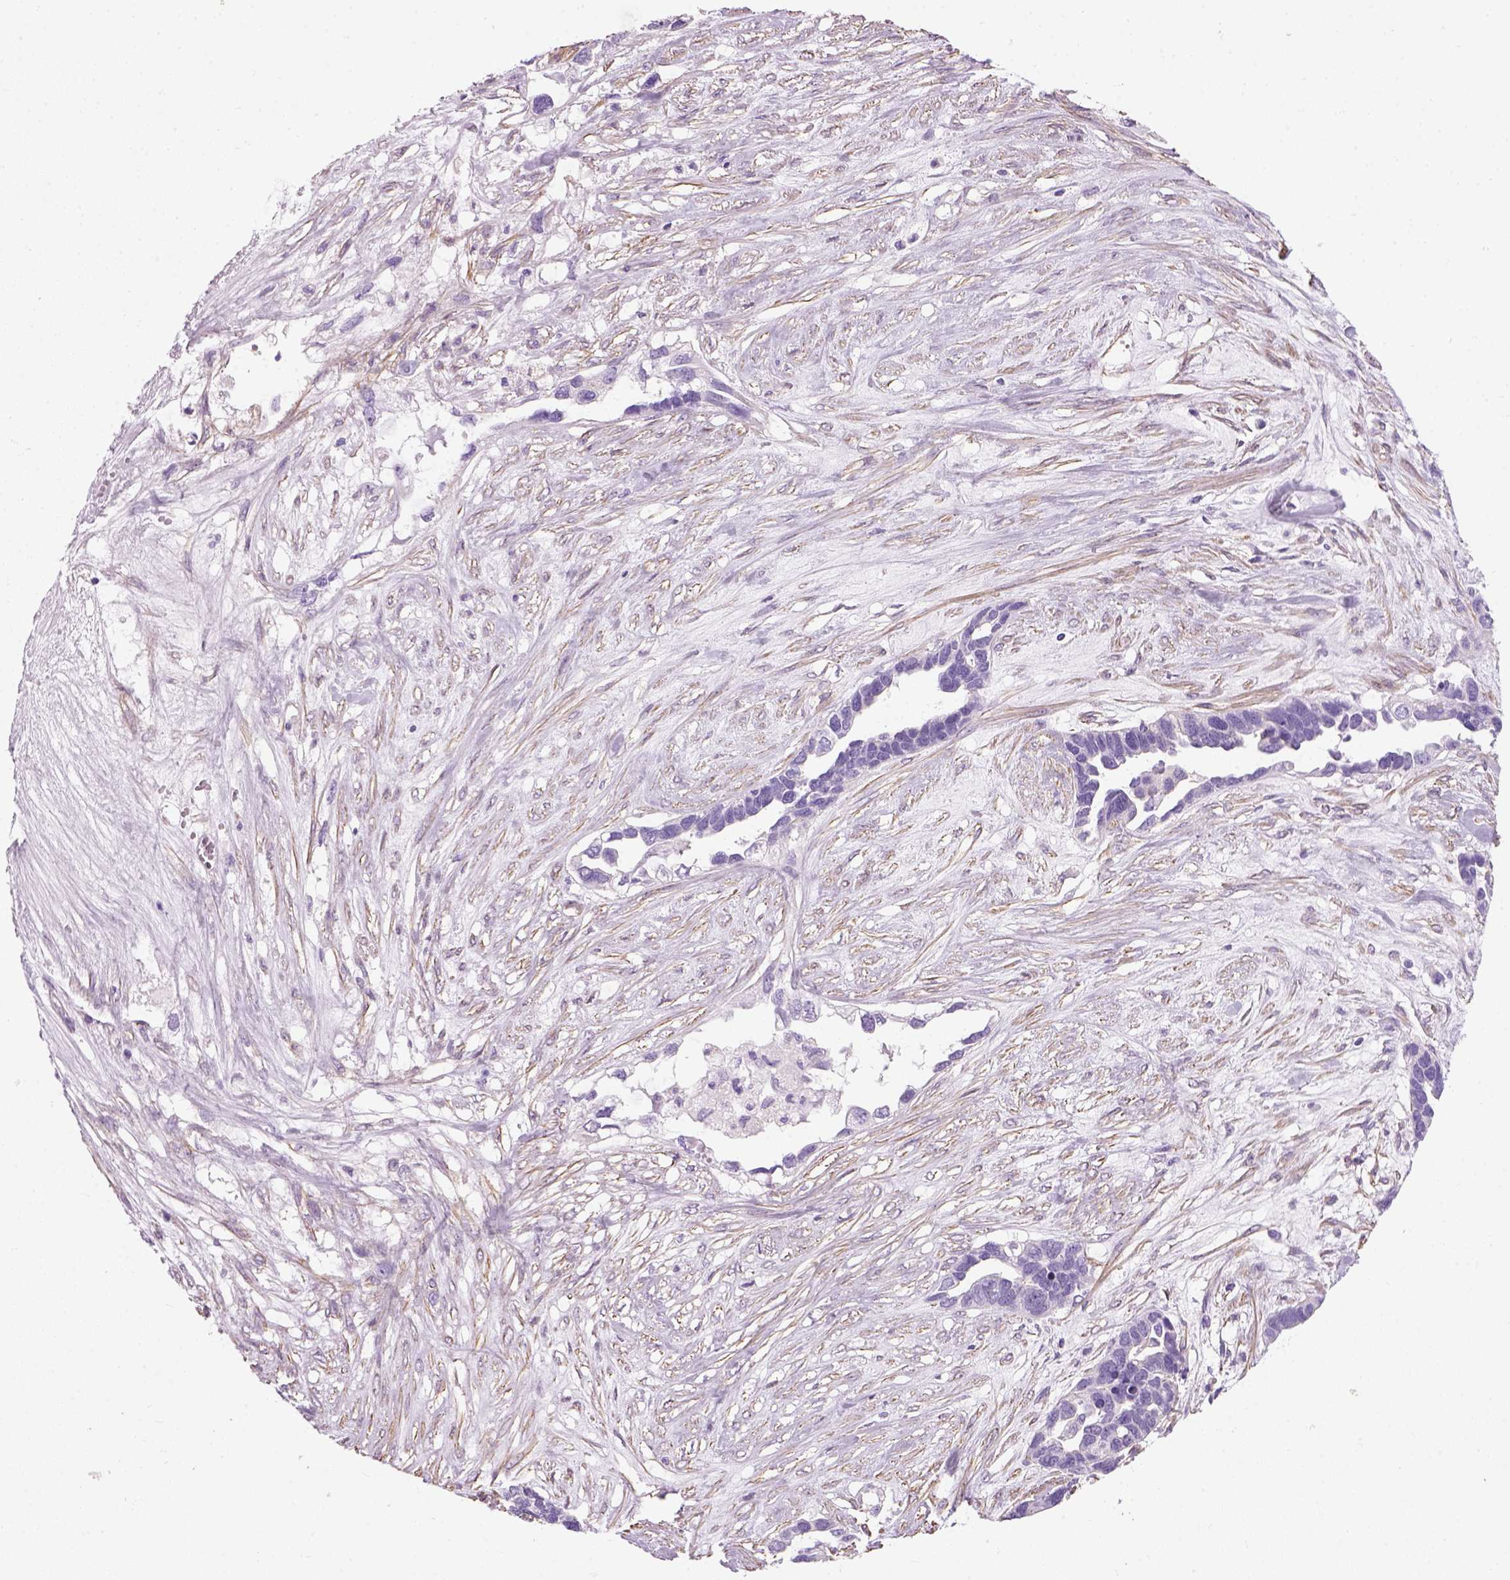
{"staining": {"intensity": "negative", "quantity": "none", "location": "none"}, "tissue": "ovarian cancer", "cell_type": "Tumor cells", "image_type": "cancer", "snomed": [{"axis": "morphology", "description": "Cystadenocarcinoma, serous, NOS"}, {"axis": "topography", "description": "Ovary"}], "caption": "Protein analysis of ovarian cancer (serous cystadenocarcinoma) displays no significant positivity in tumor cells. (Stains: DAB (3,3'-diaminobenzidine) IHC with hematoxylin counter stain, Microscopy: brightfield microscopy at high magnification).", "gene": "FAM161A", "patient": {"sex": "female", "age": 54}}